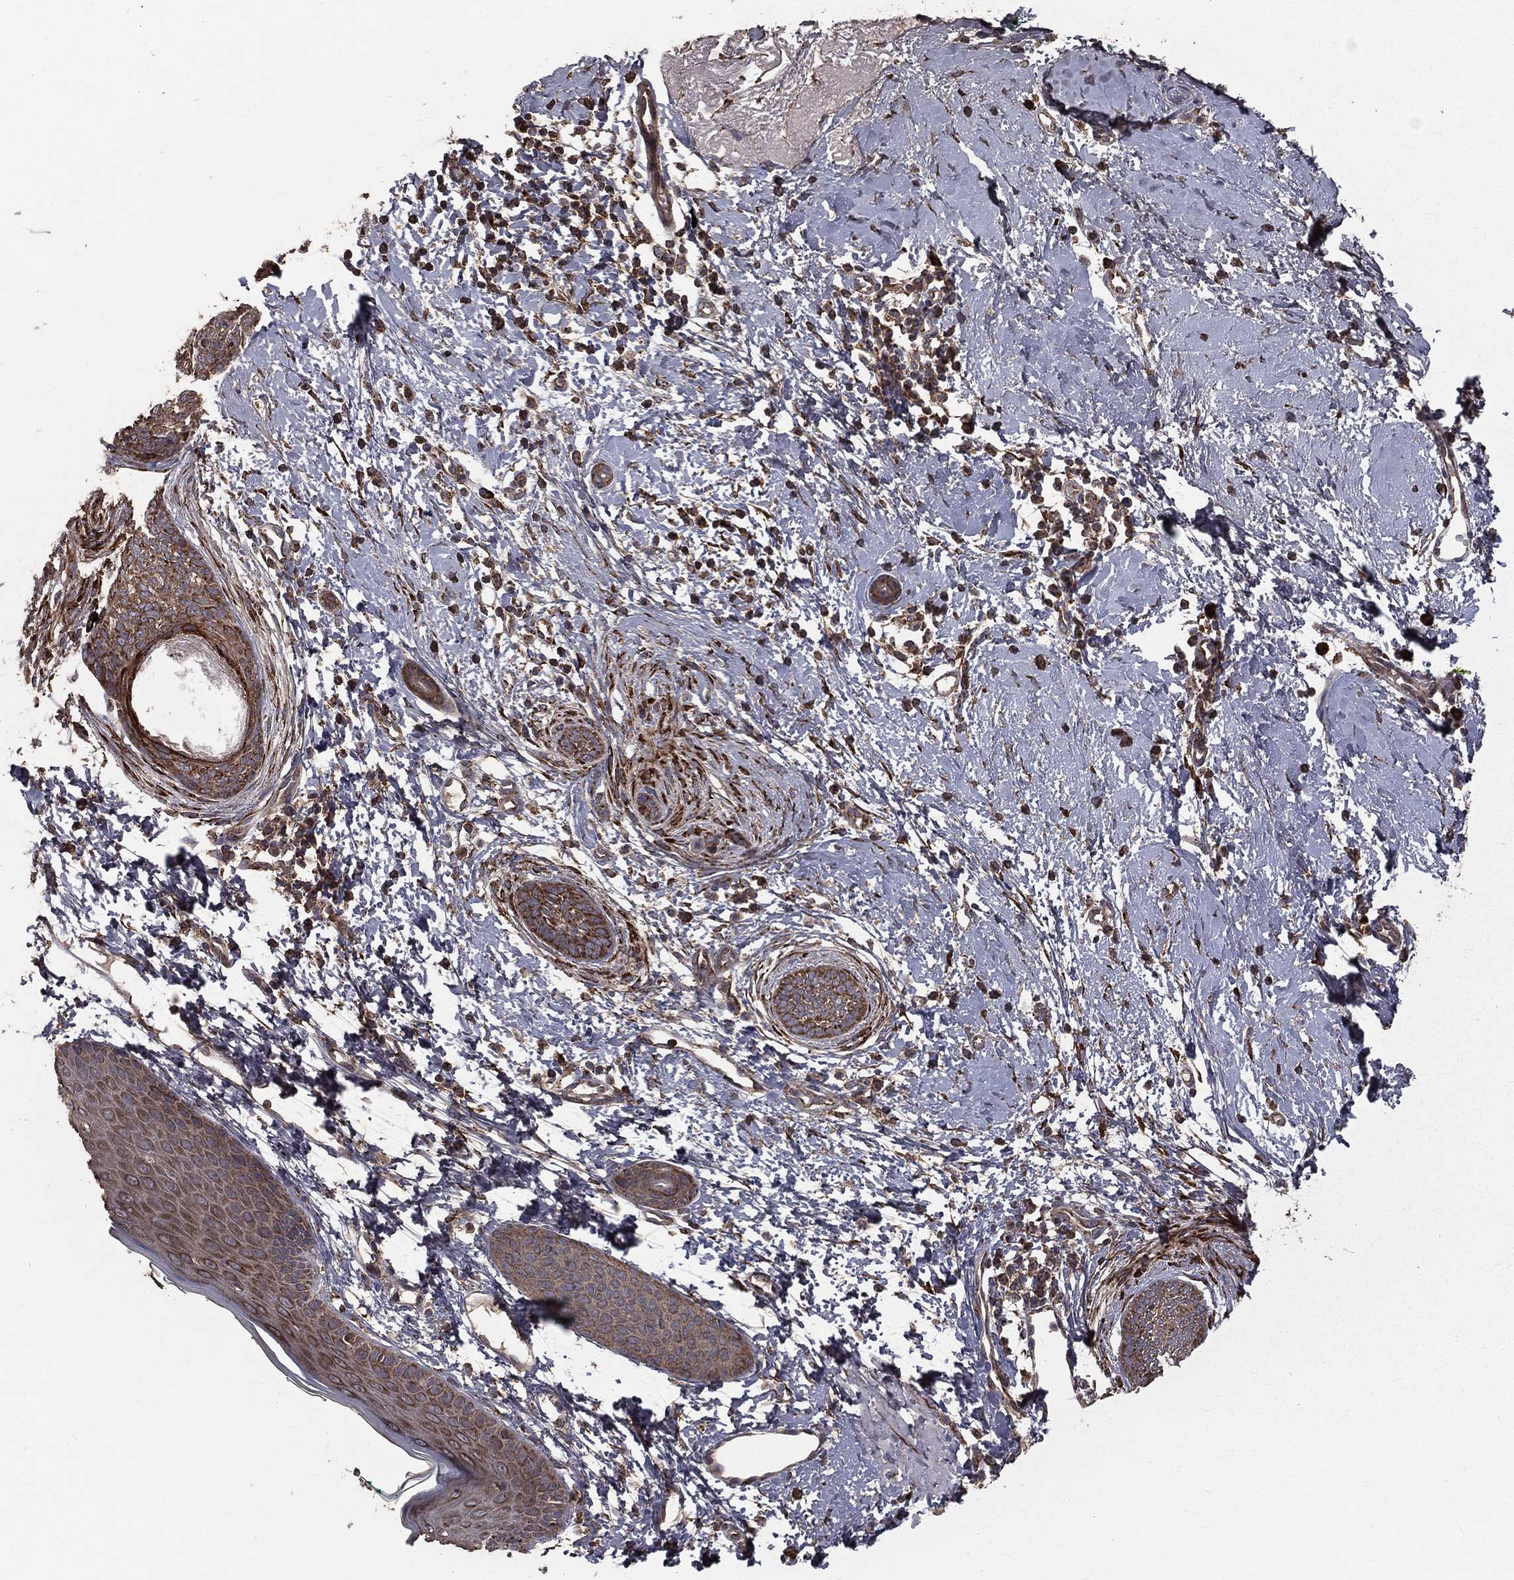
{"staining": {"intensity": "moderate", "quantity": ">75%", "location": "cytoplasmic/membranous"}, "tissue": "skin cancer", "cell_type": "Tumor cells", "image_type": "cancer", "snomed": [{"axis": "morphology", "description": "Basal cell carcinoma"}, {"axis": "topography", "description": "Skin"}], "caption": "DAB (3,3'-diaminobenzidine) immunohistochemical staining of human basal cell carcinoma (skin) exhibits moderate cytoplasmic/membranous protein positivity in about >75% of tumor cells. (DAB (3,3'-diaminobenzidine) IHC, brown staining for protein, blue staining for nuclei).", "gene": "OLFML1", "patient": {"sex": "female", "age": 65}}